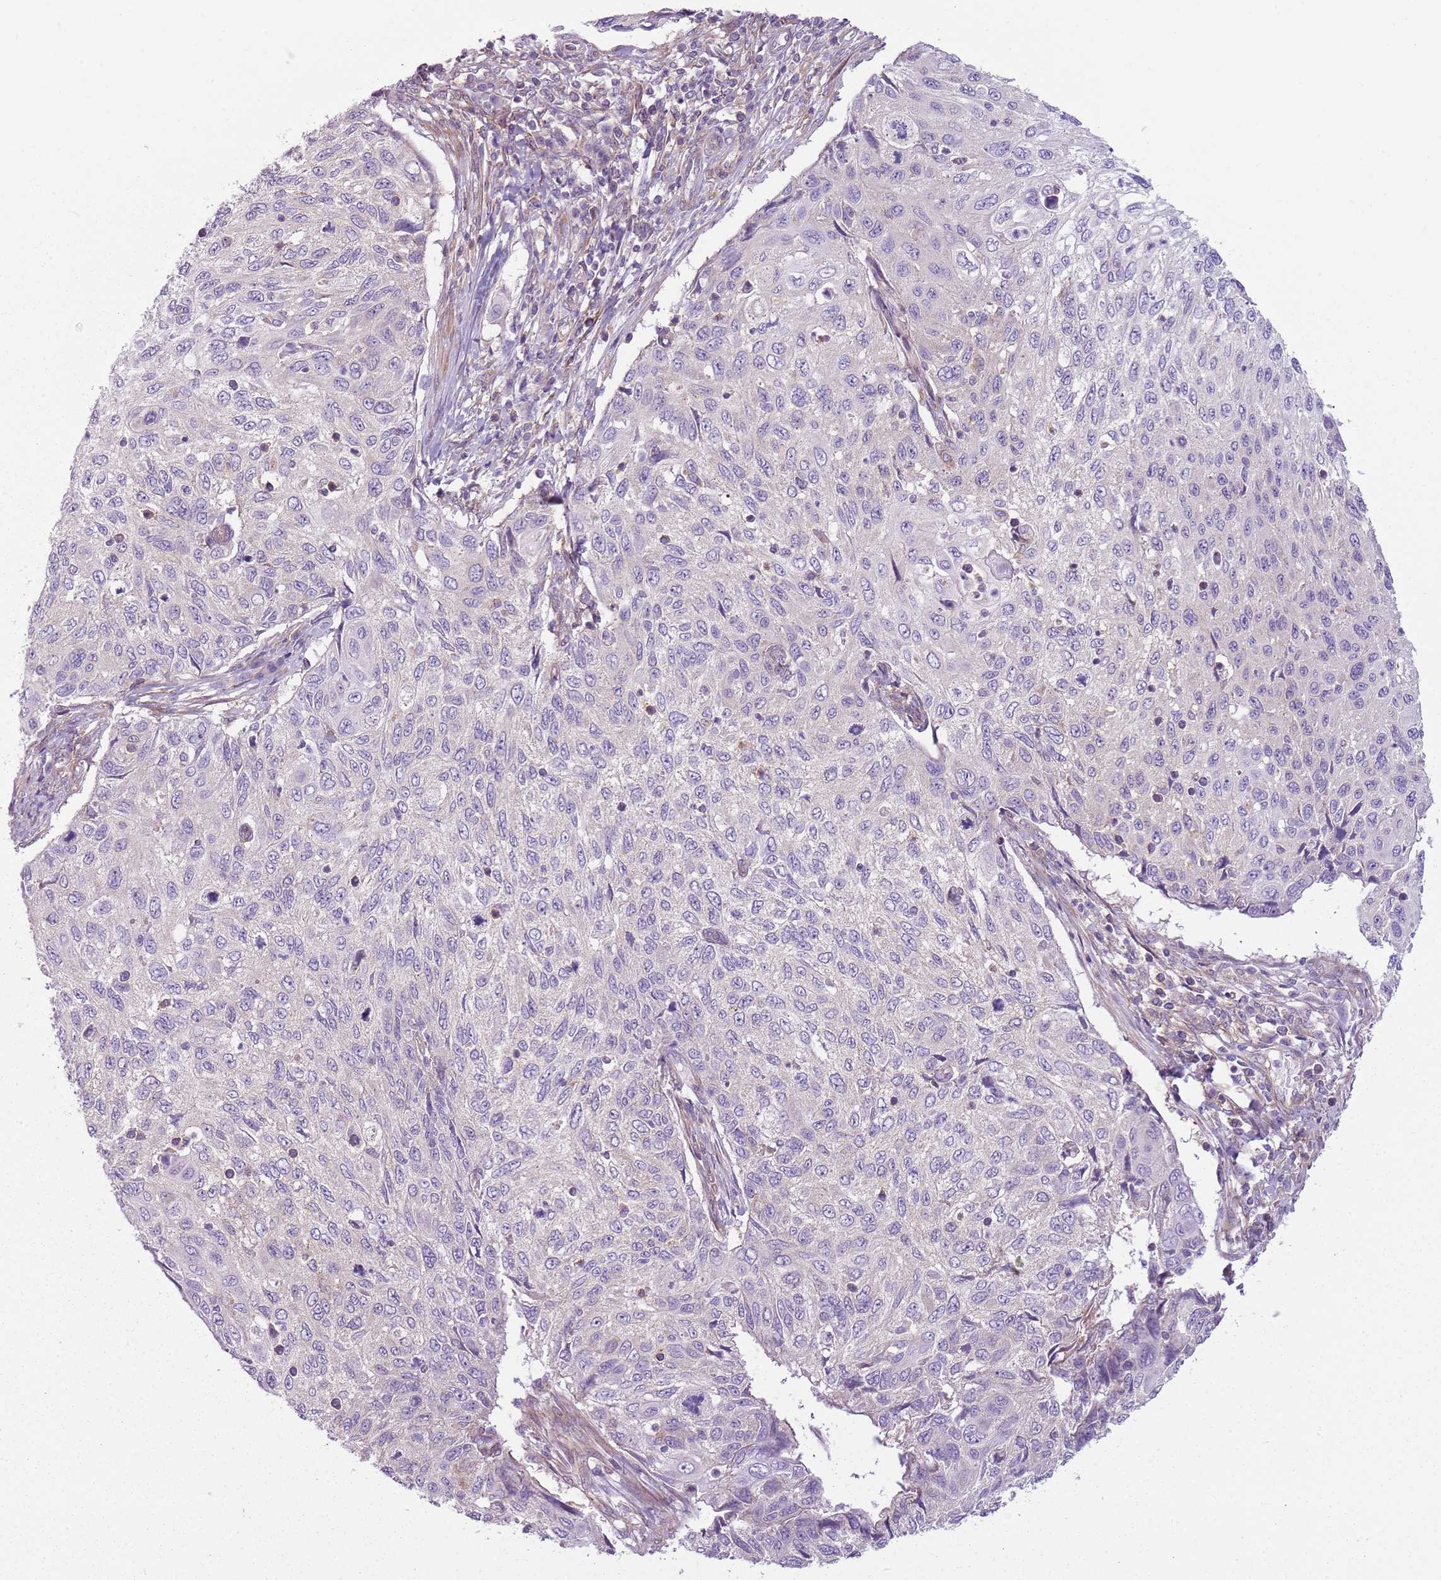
{"staining": {"intensity": "negative", "quantity": "none", "location": "none"}, "tissue": "cervical cancer", "cell_type": "Tumor cells", "image_type": "cancer", "snomed": [{"axis": "morphology", "description": "Squamous cell carcinoma, NOS"}, {"axis": "topography", "description": "Cervix"}], "caption": "A histopathology image of human cervical cancer is negative for staining in tumor cells.", "gene": "SNX1", "patient": {"sex": "female", "age": 70}}